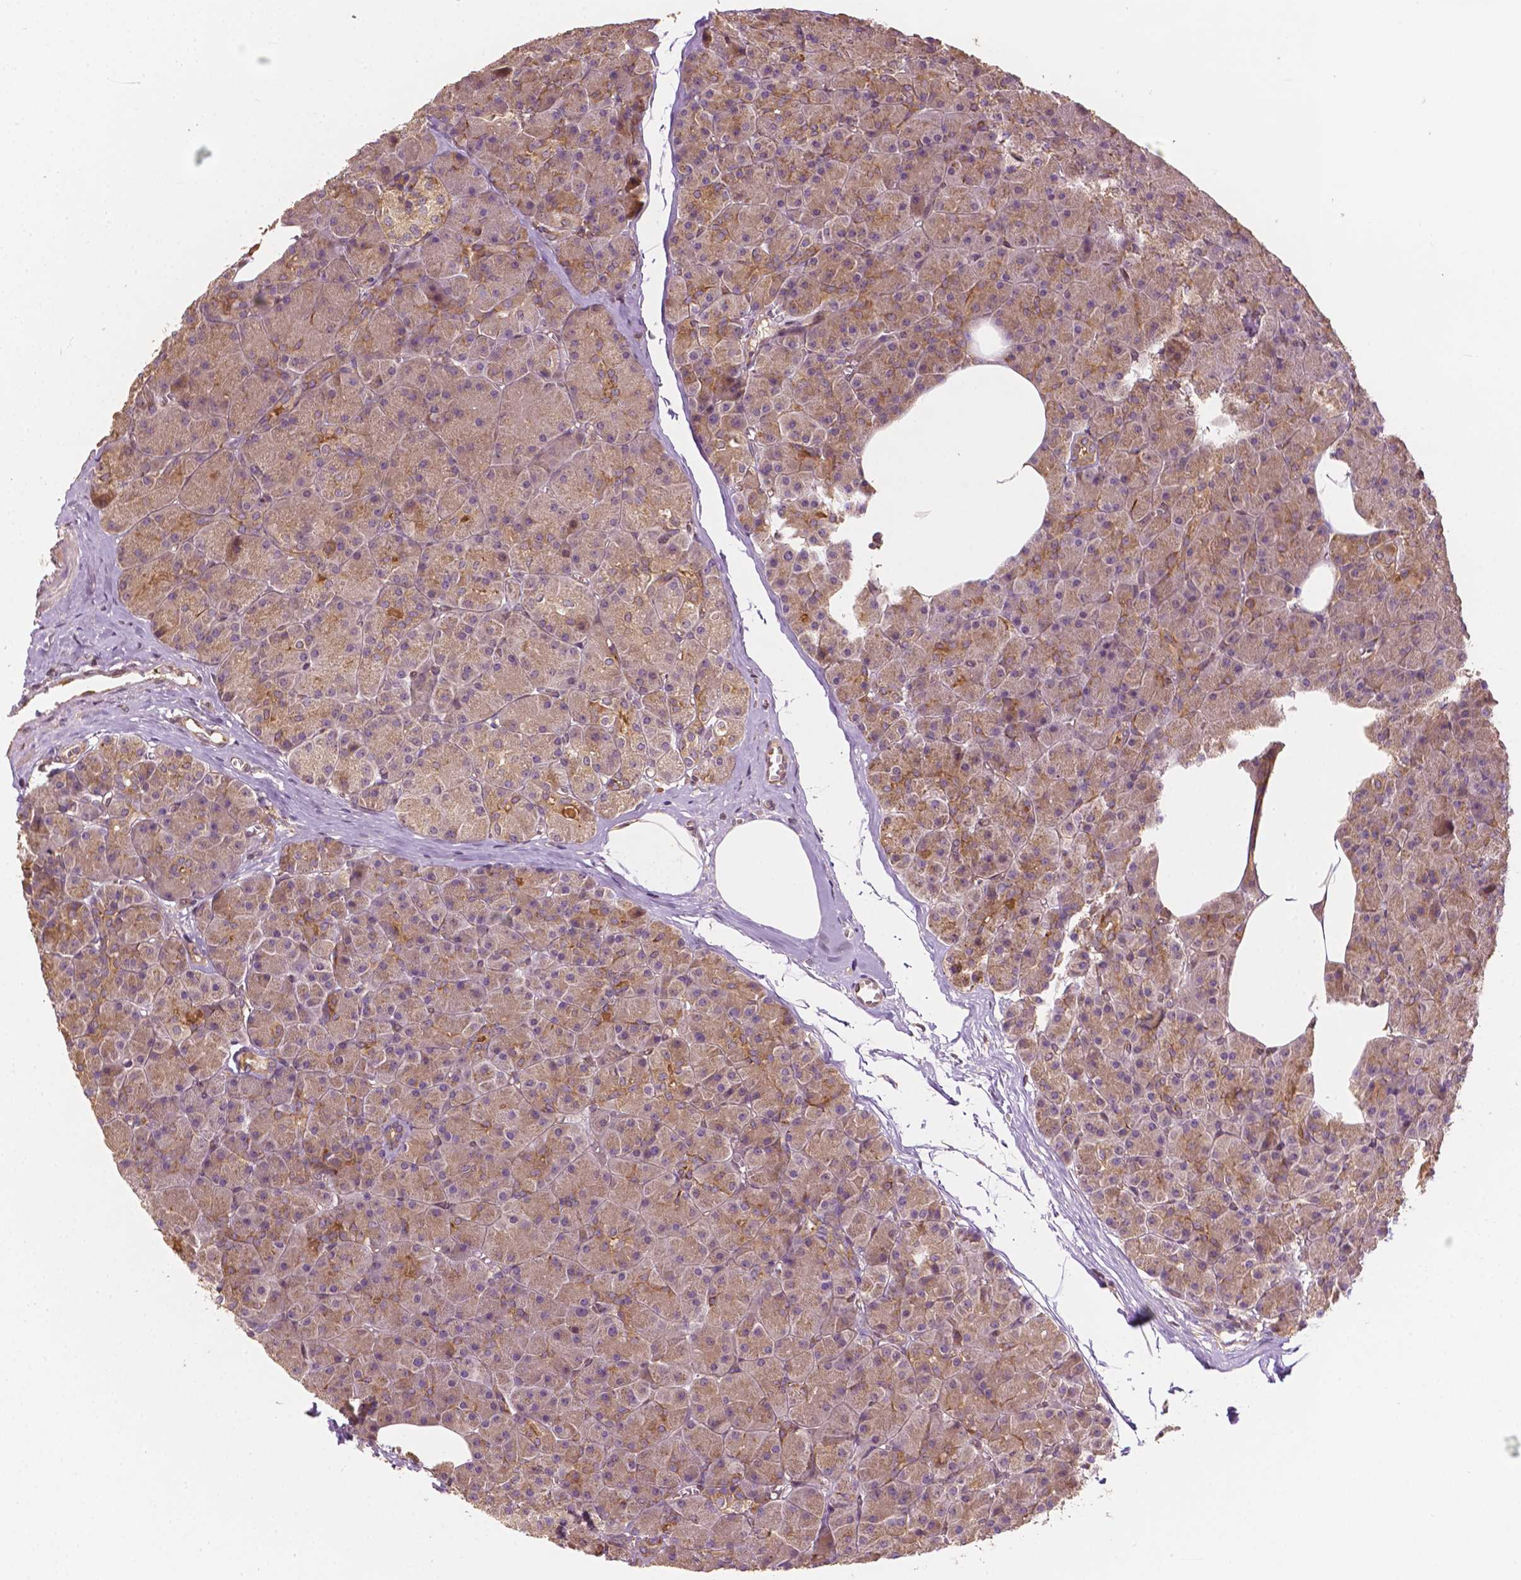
{"staining": {"intensity": "moderate", "quantity": ">75%", "location": "cytoplasmic/membranous"}, "tissue": "pancreas", "cell_type": "Exocrine glandular cells", "image_type": "normal", "snomed": [{"axis": "morphology", "description": "Normal tissue, NOS"}, {"axis": "topography", "description": "Pancreas"}], "caption": "Protein analysis of benign pancreas demonstrates moderate cytoplasmic/membranous staining in approximately >75% of exocrine glandular cells.", "gene": "G3BP1", "patient": {"sex": "female", "age": 45}}